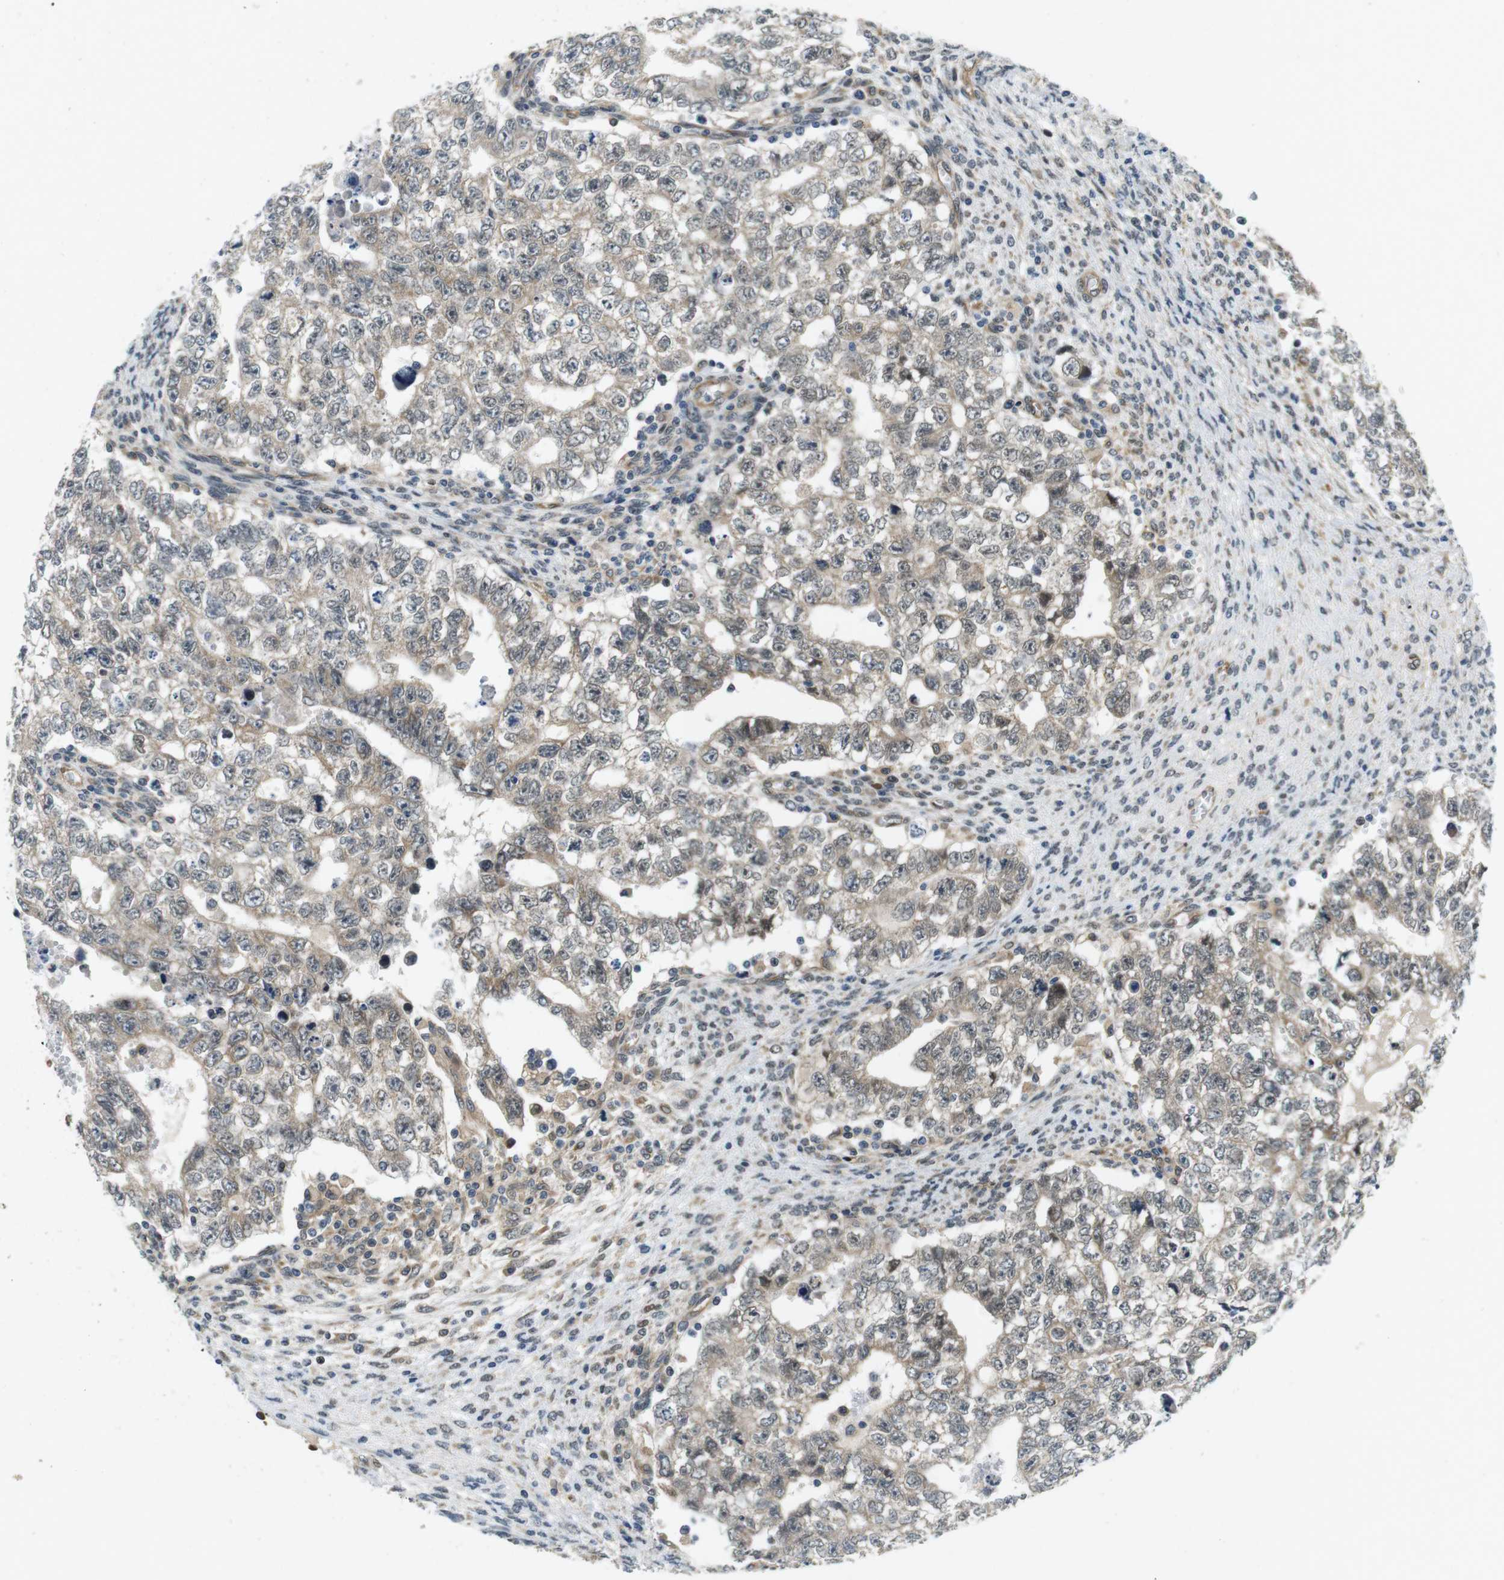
{"staining": {"intensity": "weak", "quantity": "25%-75%", "location": "cytoplasmic/membranous,nuclear"}, "tissue": "testis cancer", "cell_type": "Tumor cells", "image_type": "cancer", "snomed": [{"axis": "morphology", "description": "Seminoma, NOS"}, {"axis": "morphology", "description": "Carcinoma, Embryonal, NOS"}, {"axis": "topography", "description": "Testis"}], "caption": "A low amount of weak cytoplasmic/membranous and nuclear positivity is present in approximately 25%-75% of tumor cells in embryonal carcinoma (testis) tissue. The protein is stained brown, and the nuclei are stained in blue (DAB IHC with brightfield microscopy, high magnification).", "gene": "PALD1", "patient": {"sex": "male", "age": 38}}